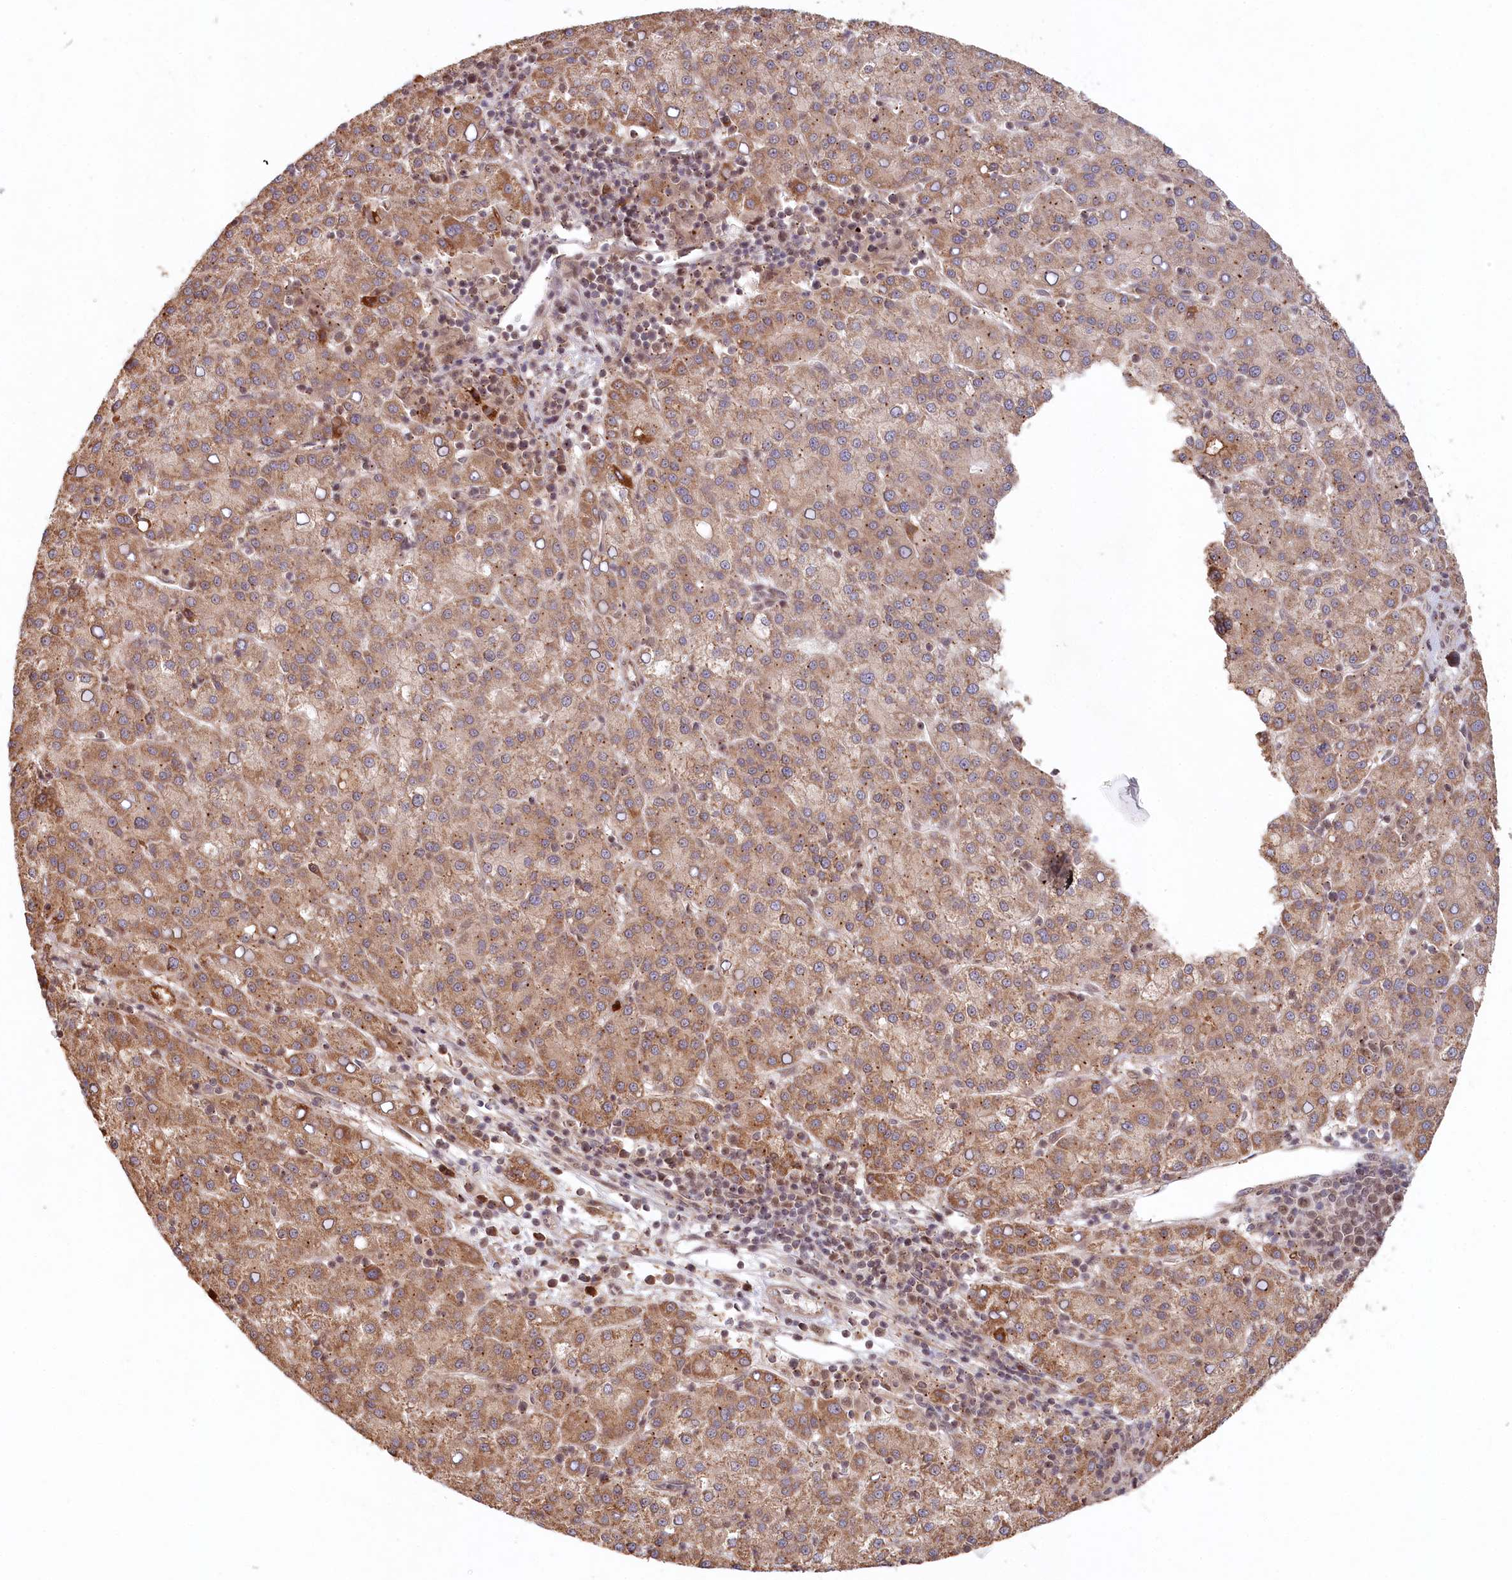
{"staining": {"intensity": "moderate", "quantity": ">75%", "location": "cytoplasmic/membranous"}, "tissue": "liver cancer", "cell_type": "Tumor cells", "image_type": "cancer", "snomed": [{"axis": "morphology", "description": "Carcinoma, Hepatocellular, NOS"}, {"axis": "topography", "description": "Liver"}], "caption": "The immunohistochemical stain labels moderate cytoplasmic/membranous positivity in tumor cells of liver cancer tissue.", "gene": "WAPL", "patient": {"sex": "female", "age": 58}}